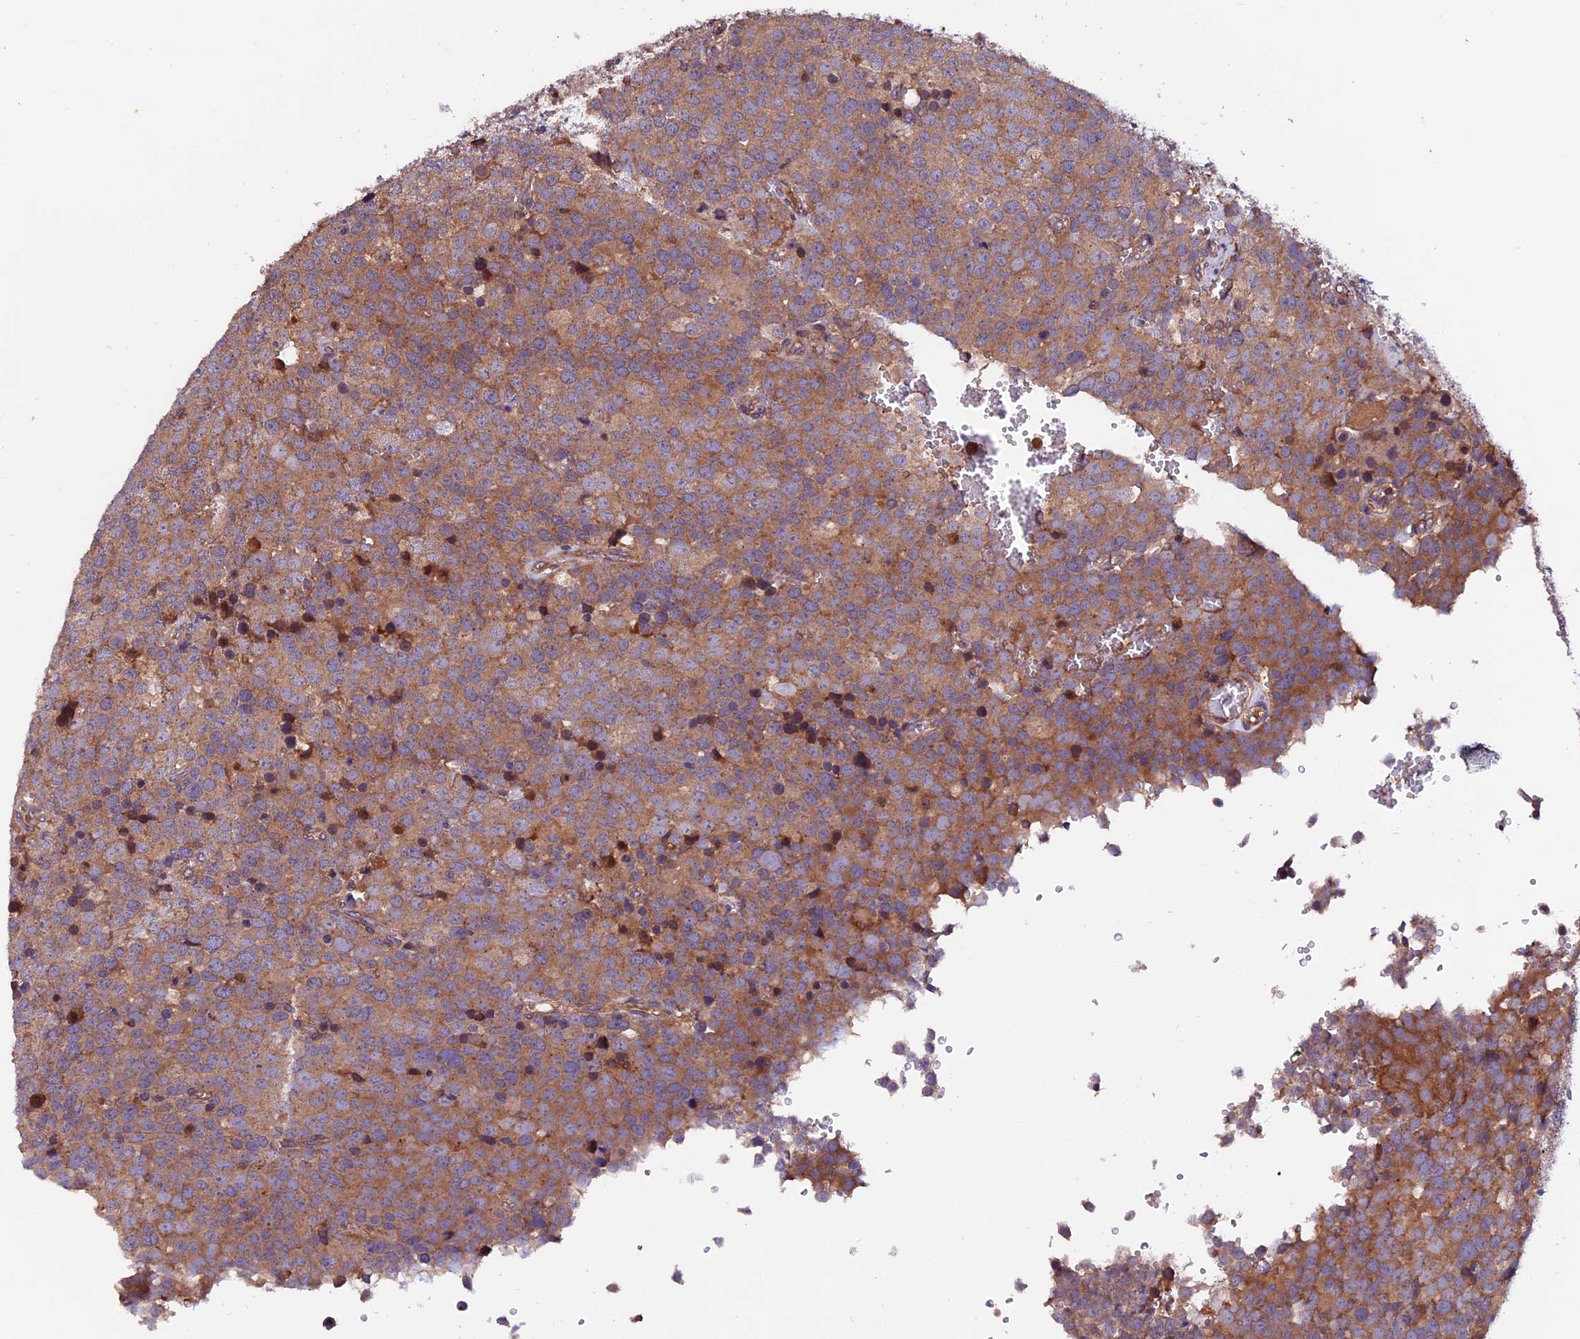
{"staining": {"intensity": "moderate", "quantity": ">75%", "location": "cytoplasmic/membranous"}, "tissue": "testis cancer", "cell_type": "Tumor cells", "image_type": "cancer", "snomed": [{"axis": "morphology", "description": "Seminoma, NOS"}, {"axis": "topography", "description": "Testis"}], "caption": "Testis cancer (seminoma) was stained to show a protein in brown. There is medium levels of moderate cytoplasmic/membranous expression in approximately >75% of tumor cells.", "gene": "ZNF598", "patient": {"sex": "male", "age": 71}}